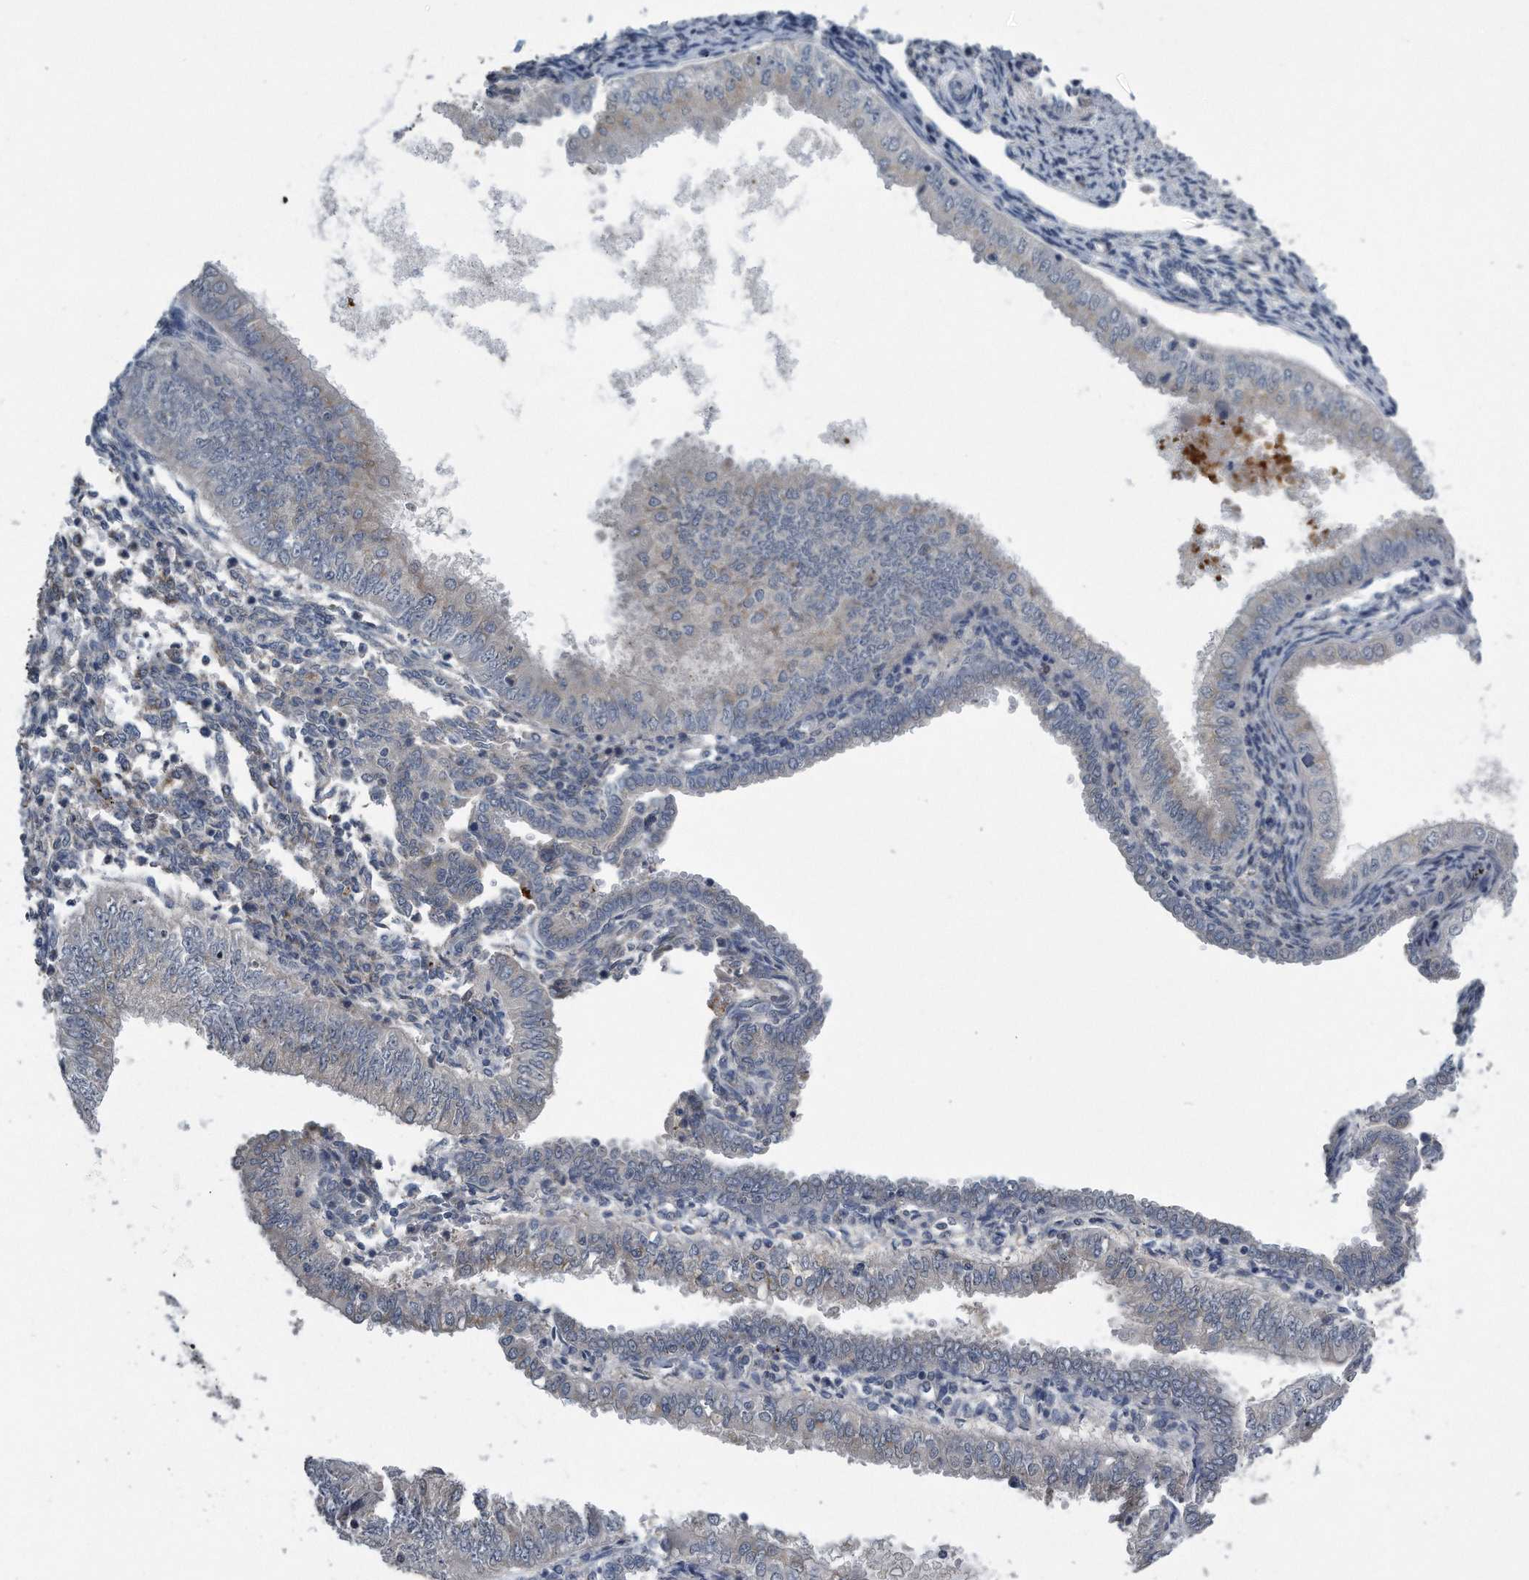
{"staining": {"intensity": "negative", "quantity": "none", "location": "none"}, "tissue": "endometrial cancer", "cell_type": "Tumor cells", "image_type": "cancer", "snomed": [{"axis": "morphology", "description": "Normal tissue, NOS"}, {"axis": "morphology", "description": "Adenocarcinoma, NOS"}, {"axis": "topography", "description": "Endometrium"}], "caption": "An immunohistochemistry micrograph of endometrial cancer is shown. There is no staining in tumor cells of endometrial cancer.", "gene": "LYRM4", "patient": {"sex": "female", "age": 53}}